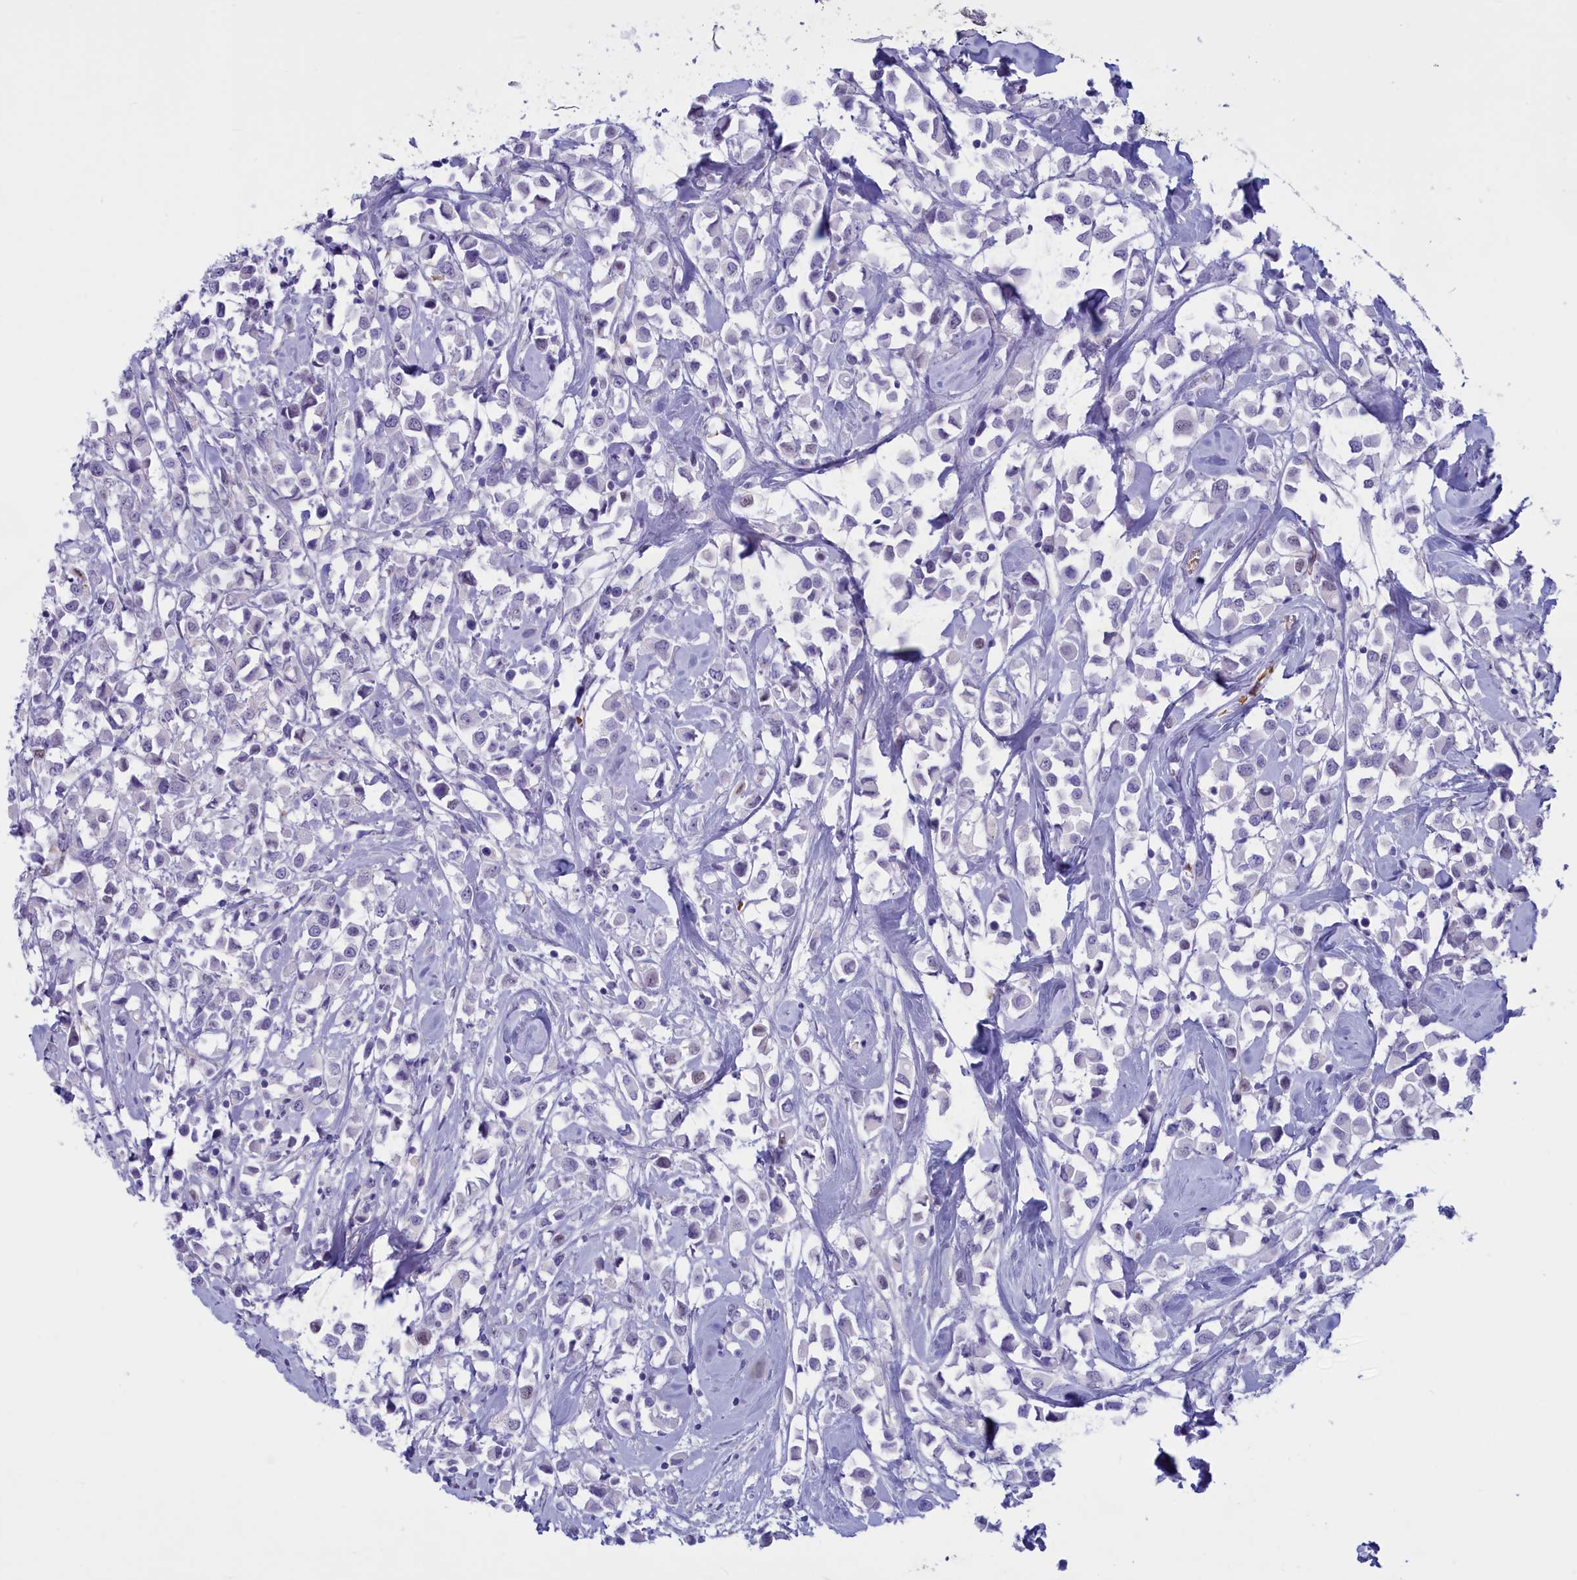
{"staining": {"intensity": "negative", "quantity": "none", "location": "none"}, "tissue": "breast cancer", "cell_type": "Tumor cells", "image_type": "cancer", "snomed": [{"axis": "morphology", "description": "Duct carcinoma"}, {"axis": "topography", "description": "Breast"}], "caption": "Breast cancer (invasive ductal carcinoma) was stained to show a protein in brown. There is no significant staining in tumor cells.", "gene": "GAPDHS", "patient": {"sex": "female", "age": 61}}